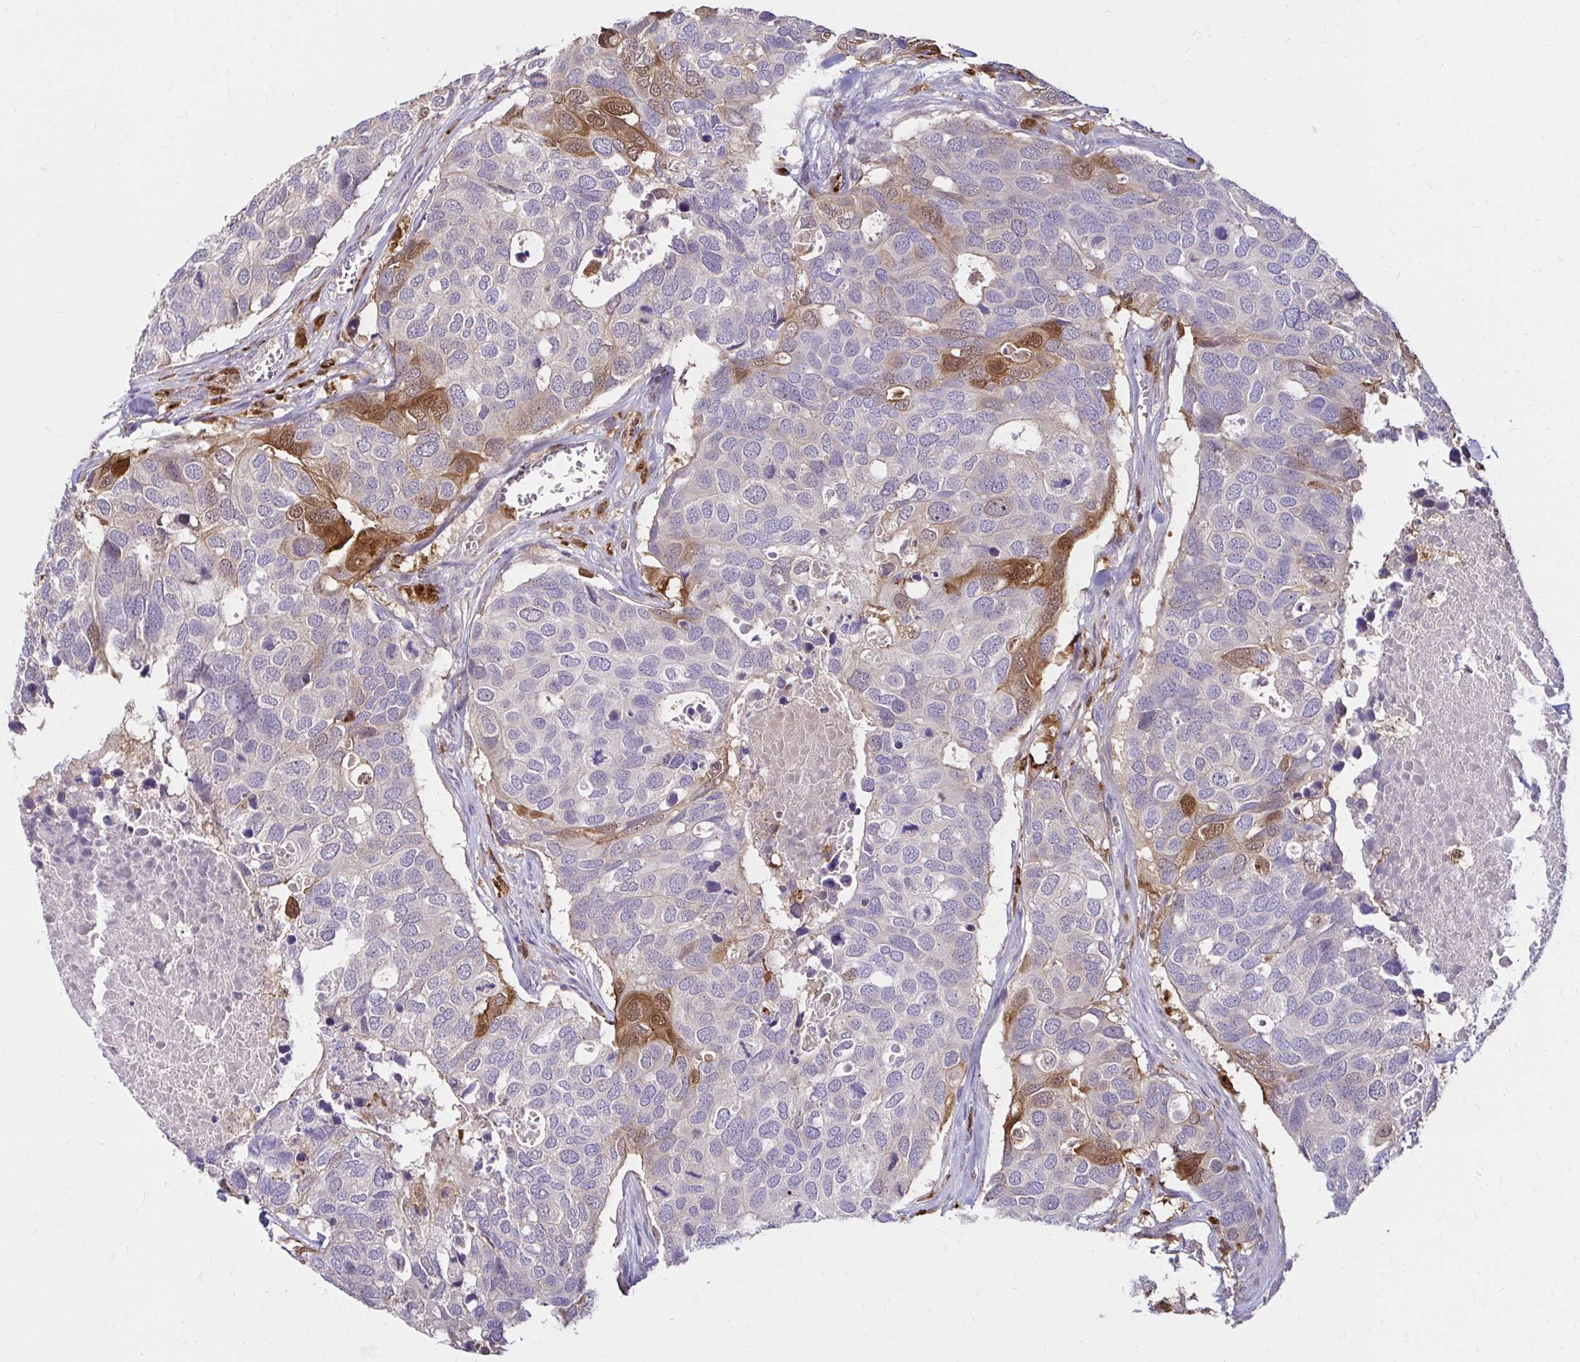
{"staining": {"intensity": "moderate", "quantity": "<25%", "location": "cytoplasmic/membranous,nuclear"}, "tissue": "breast cancer", "cell_type": "Tumor cells", "image_type": "cancer", "snomed": [{"axis": "morphology", "description": "Duct carcinoma"}, {"axis": "topography", "description": "Breast"}], "caption": "Immunohistochemical staining of human infiltrating ductal carcinoma (breast) reveals low levels of moderate cytoplasmic/membranous and nuclear protein staining in approximately <25% of tumor cells.", "gene": "PYCARD", "patient": {"sex": "female", "age": 83}}